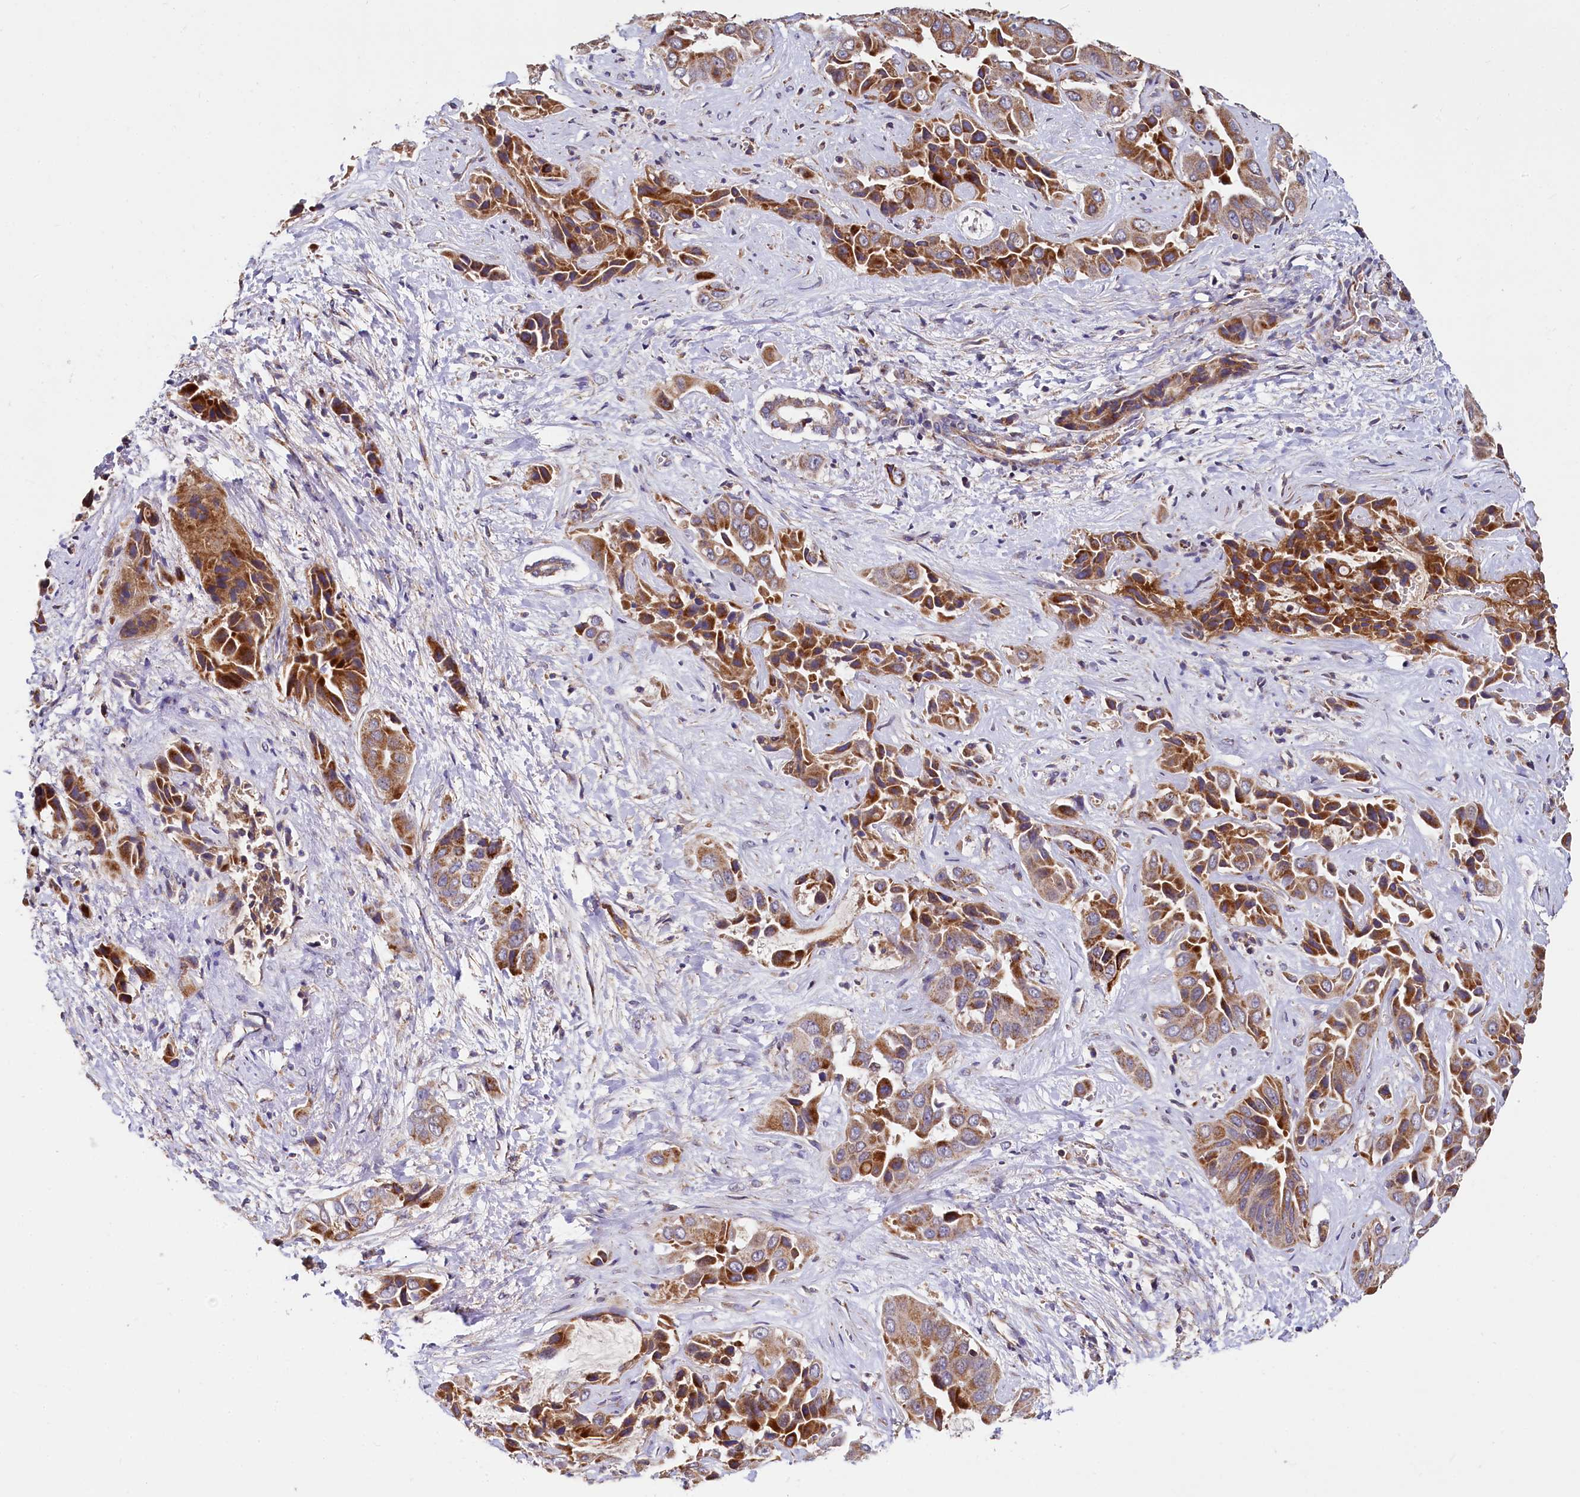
{"staining": {"intensity": "moderate", "quantity": ">75%", "location": "cytoplasmic/membranous"}, "tissue": "liver cancer", "cell_type": "Tumor cells", "image_type": "cancer", "snomed": [{"axis": "morphology", "description": "Cholangiocarcinoma"}, {"axis": "topography", "description": "Liver"}], "caption": "Protein positivity by immunohistochemistry (IHC) reveals moderate cytoplasmic/membranous staining in about >75% of tumor cells in cholangiocarcinoma (liver).", "gene": "SPRYD3", "patient": {"sex": "female", "age": 52}}